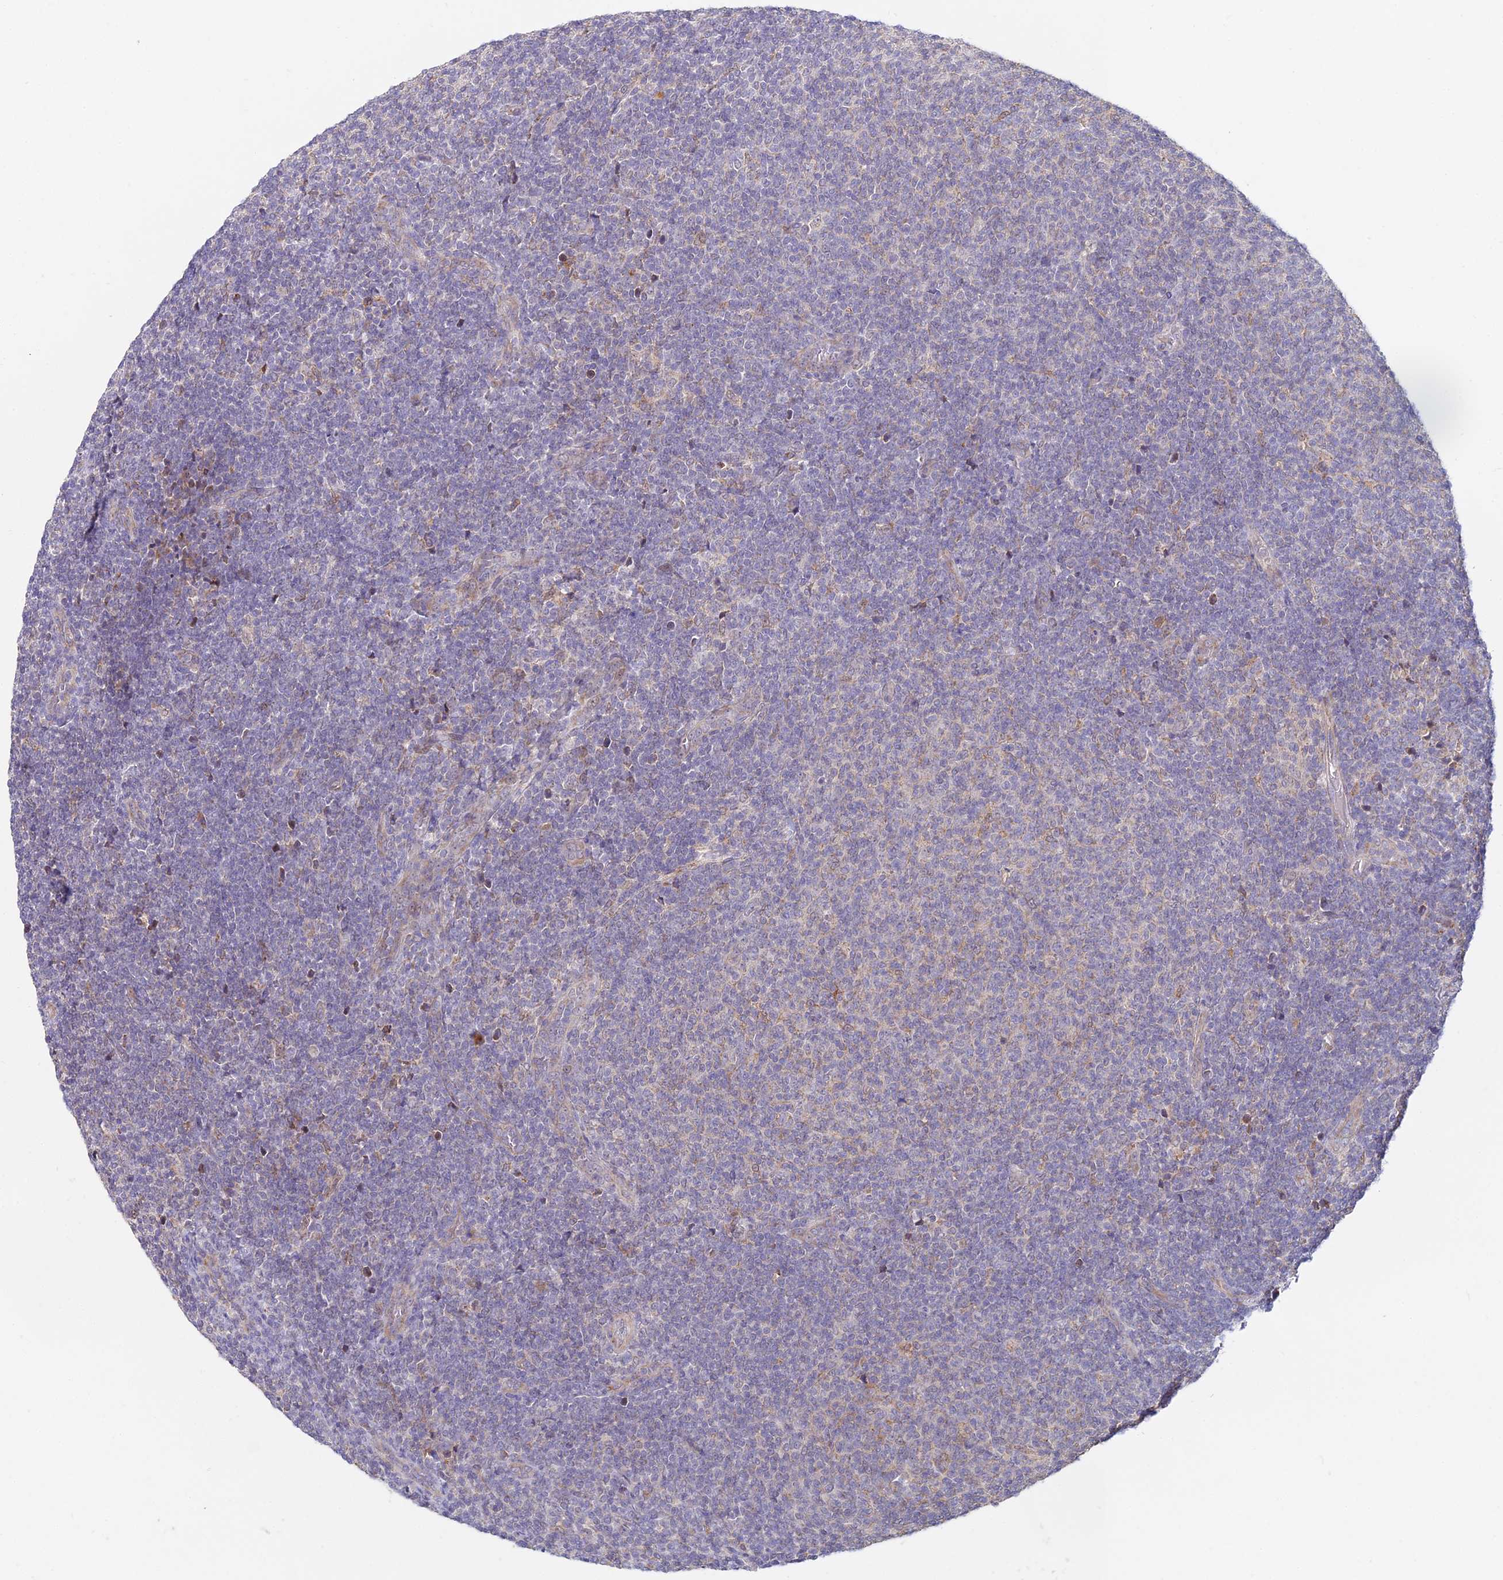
{"staining": {"intensity": "negative", "quantity": "none", "location": "none"}, "tissue": "lymphoma", "cell_type": "Tumor cells", "image_type": "cancer", "snomed": [{"axis": "morphology", "description": "Malignant lymphoma, non-Hodgkin's type, Low grade"}, {"axis": "topography", "description": "Lymph node"}], "caption": "Tumor cells show no significant protein staining in malignant lymphoma, non-Hodgkin's type (low-grade).", "gene": "WDR43", "patient": {"sex": "male", "age": 66}}